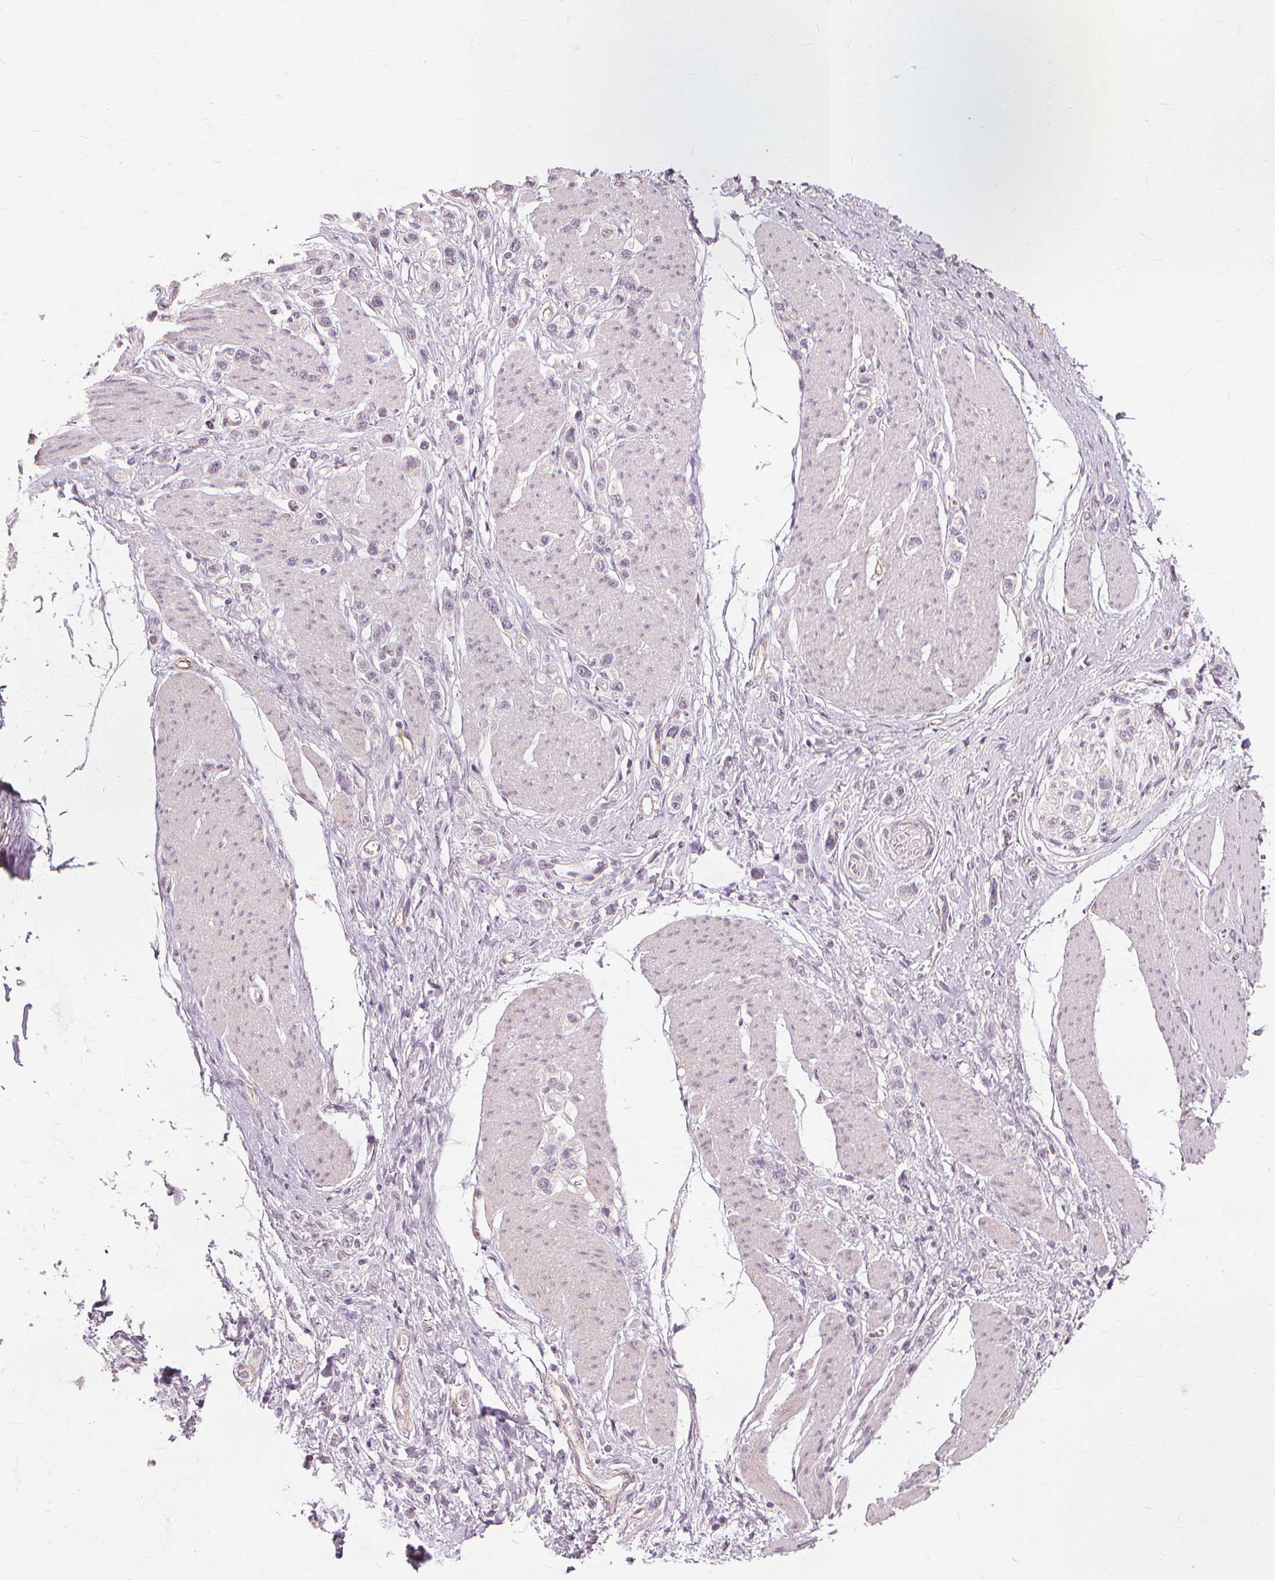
{"staining": {"intensity": "negative", "quantity": "none", "location": "none"}, "tissue": "stomach cancer", "cell_type": "Tumor cells", "image_type": "cancer", "snomed": [{"axis": "morphology", "description": "Adenocarcinoma, NOS"}, {"axis": "topography", "description": "Stomach"}], "caption": "This is an IHC histopathology image of human stomach cancer (adenocarcinoma). There is no expression in tumor cells.", "gene": "SFTPD", "patient": {"sex": "female", "age": 65}}